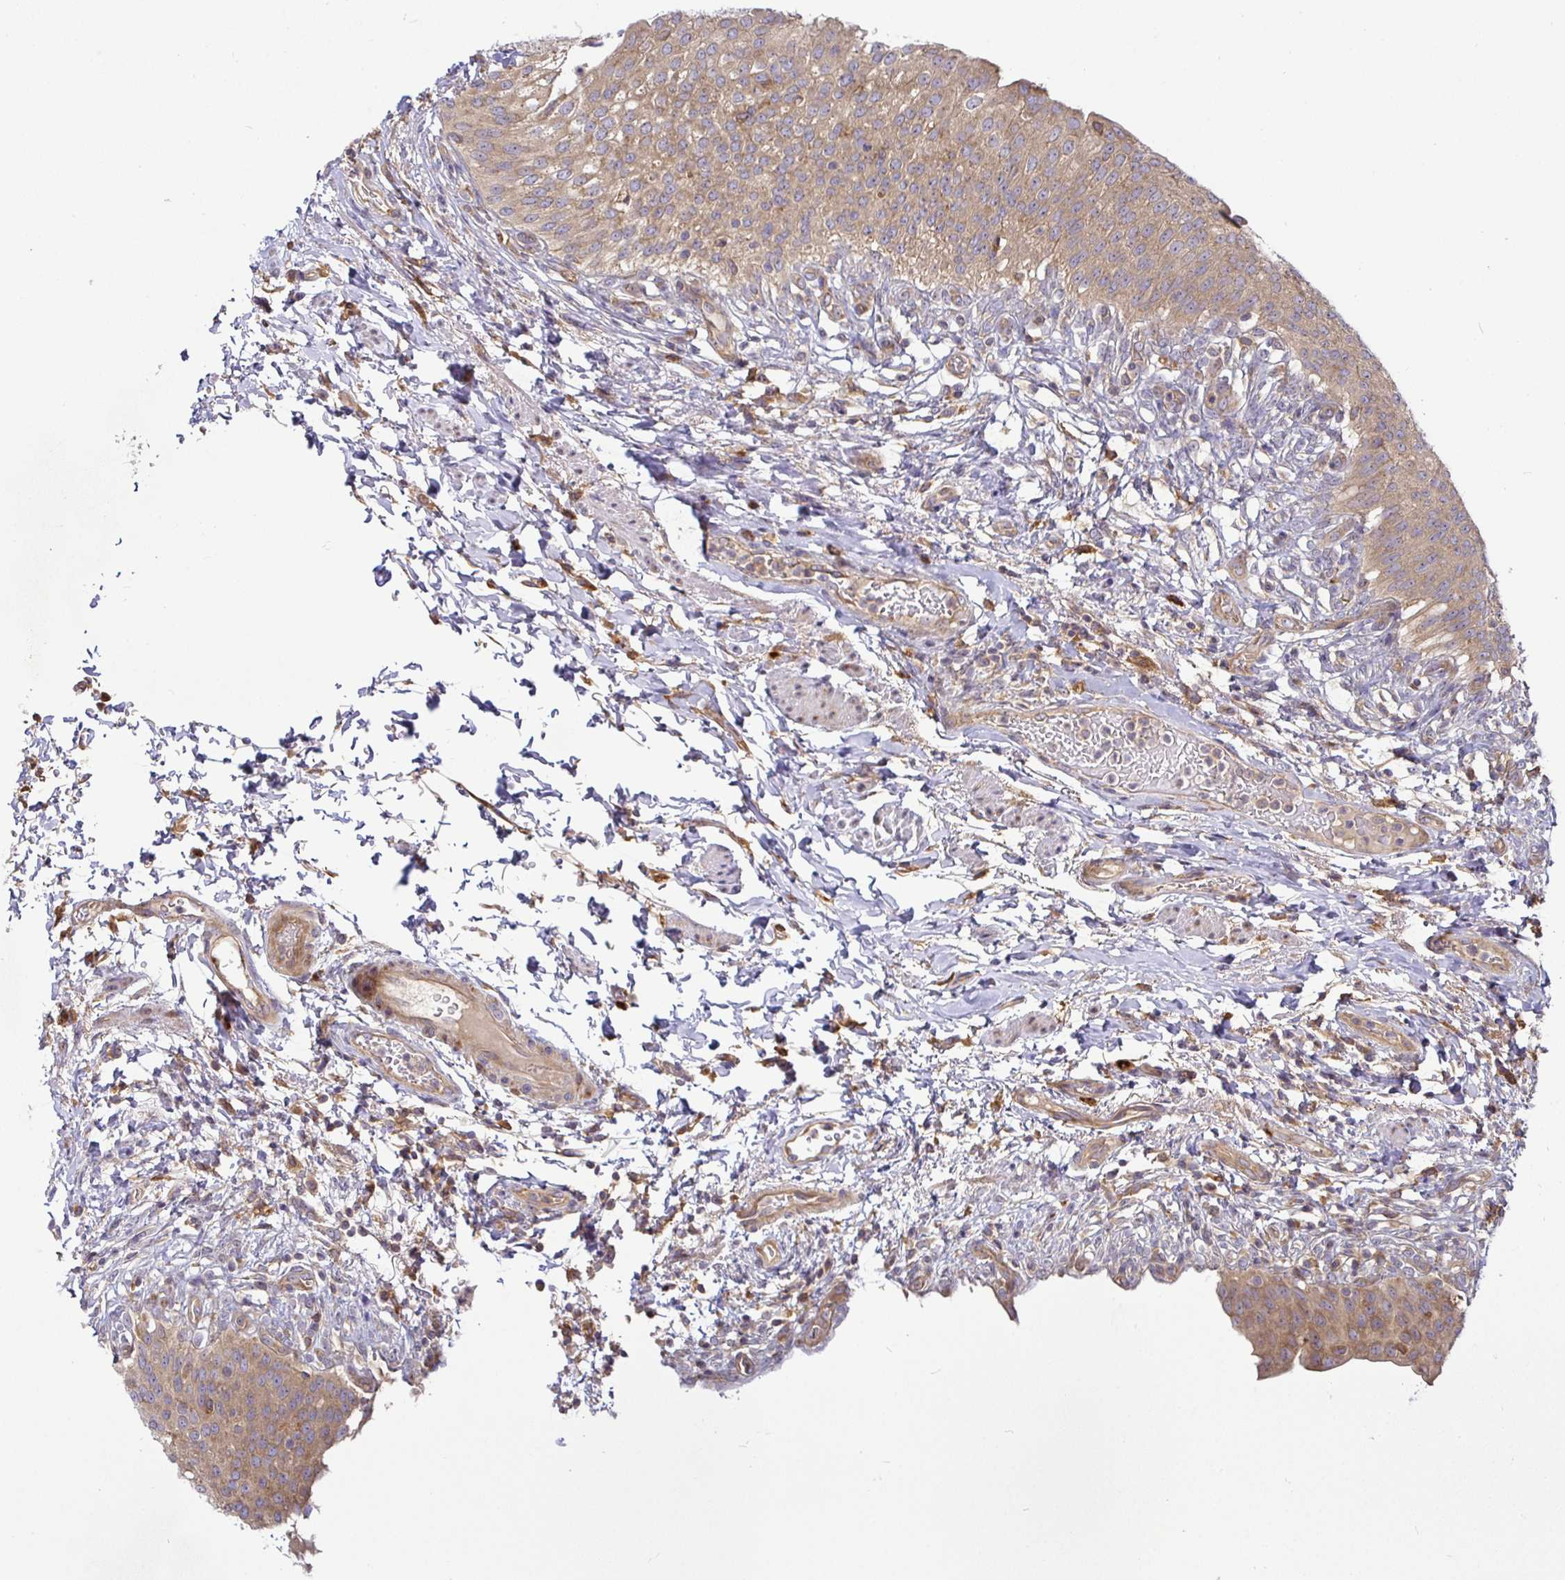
{"staining": {"intensity": "moderate", "quantity": ">75%", "location": "cytoplasmic/membranous"}, "tissue": "urinary bladder", "cell_type": "Urothelial cells", "image_type": "normal", "snomed": [{"axis": "morphology", "description": "Normal tissue, NOS"}, {"axis": "topography", "description": "Urinary bladder"}, {"axis": "topography", "description": "Peripheral nerve tissue"}], "caption": "Urinary bladder stained with DAB IHC displays medium levels of moderate cytoplasmic/membranous expression in about >75% of urothelial cells.", "gene": "SNX8", "patient": {"sex": "female", "age": 60}}